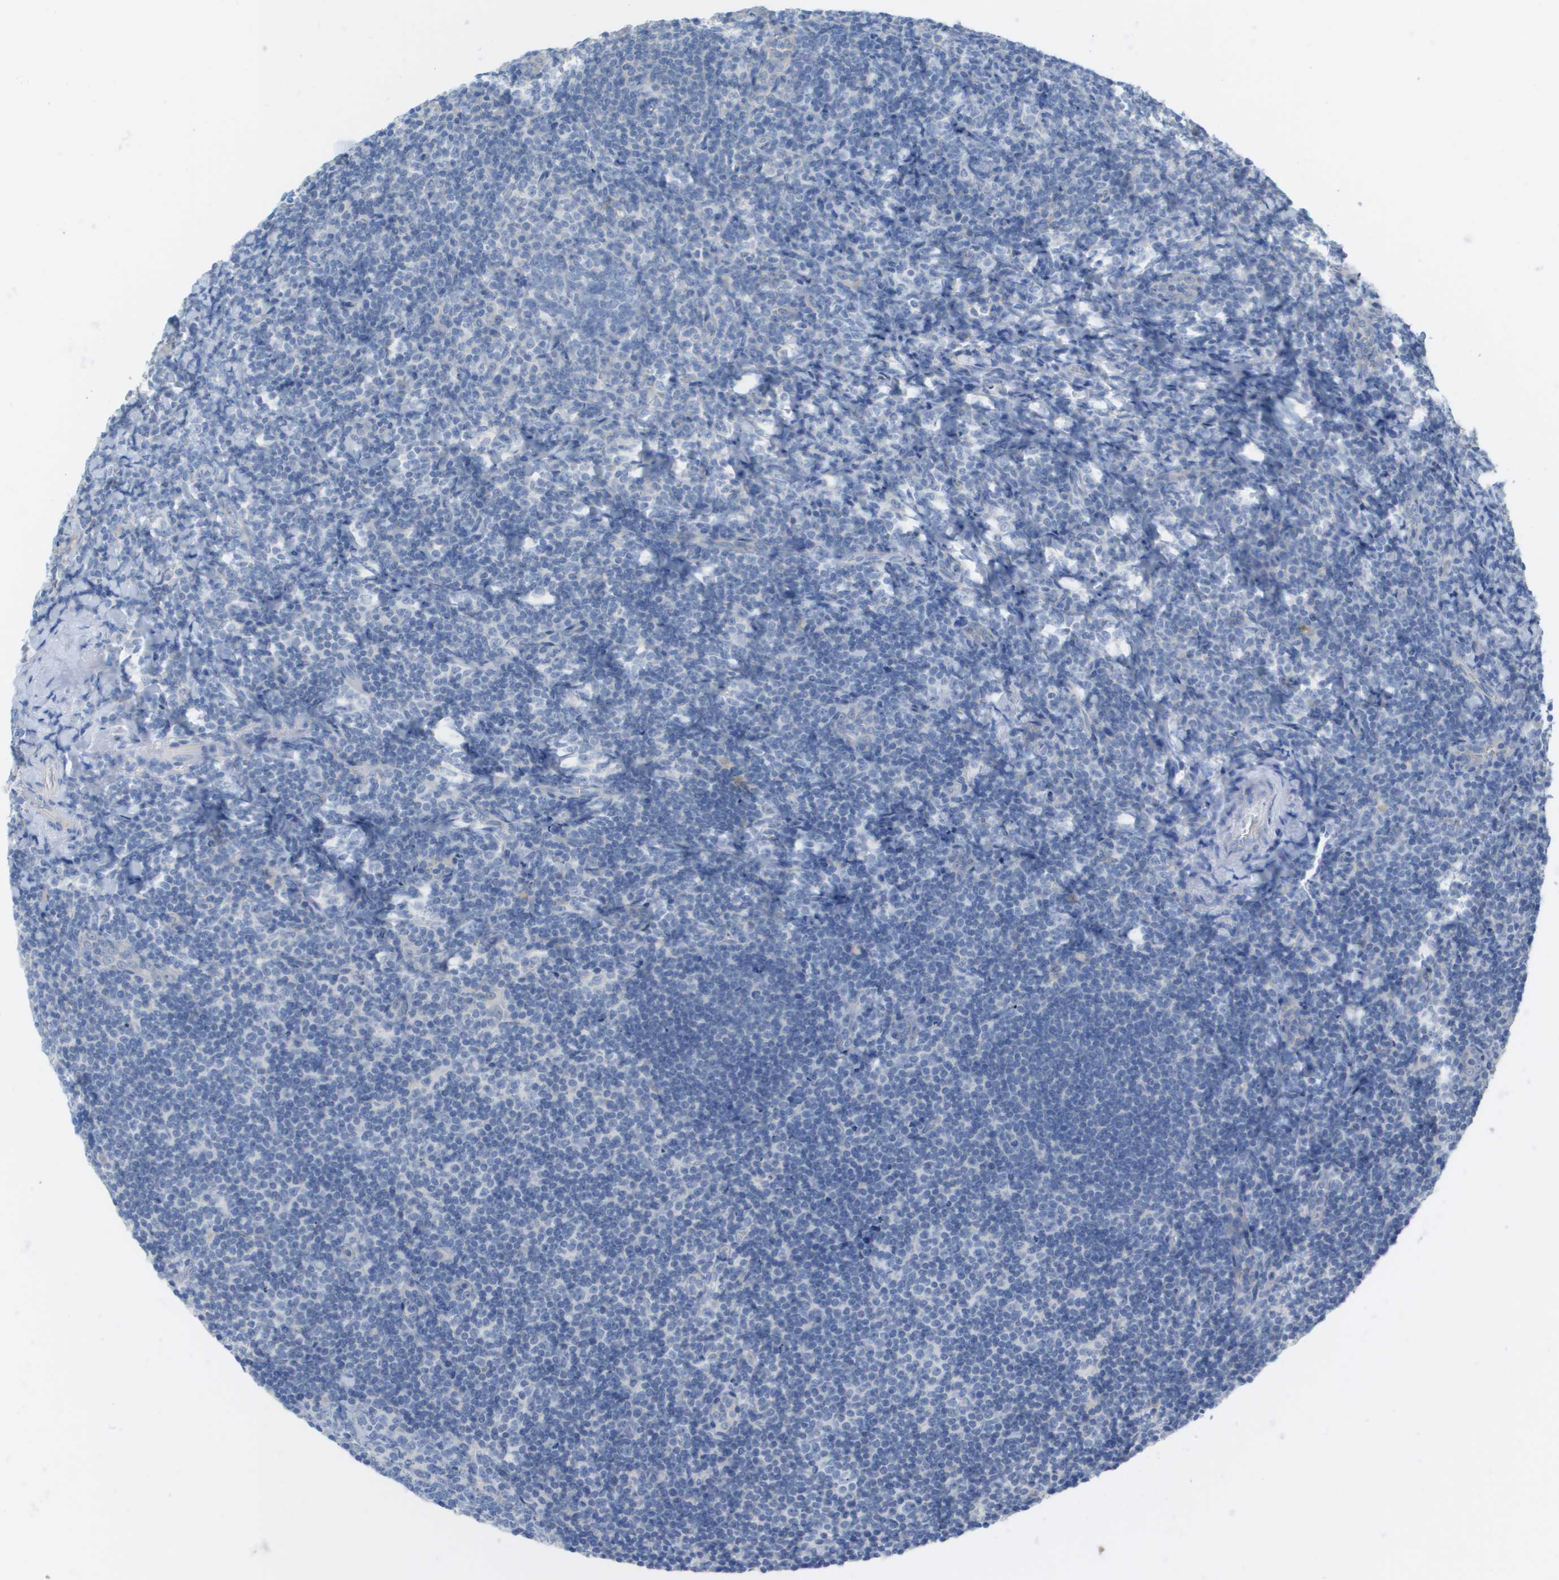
{"staining": {"intensity": "negative", "quantity": "none", "location": "none"}, "tissue": "tonsil", "cell_type": "Germinal center cells", "image_type": "normal", "snomed": [{"axis": "morphology", "description": "Normal tissue, NOS"}, {"axis": "topography", "description": "Tonsil"}], "caption": "Tonsil was stained to show a protein in brown. There is no significant positivity in germinal center cells.", "gene": "MYL3", "patient": {"sex": "male", "age": 37}}